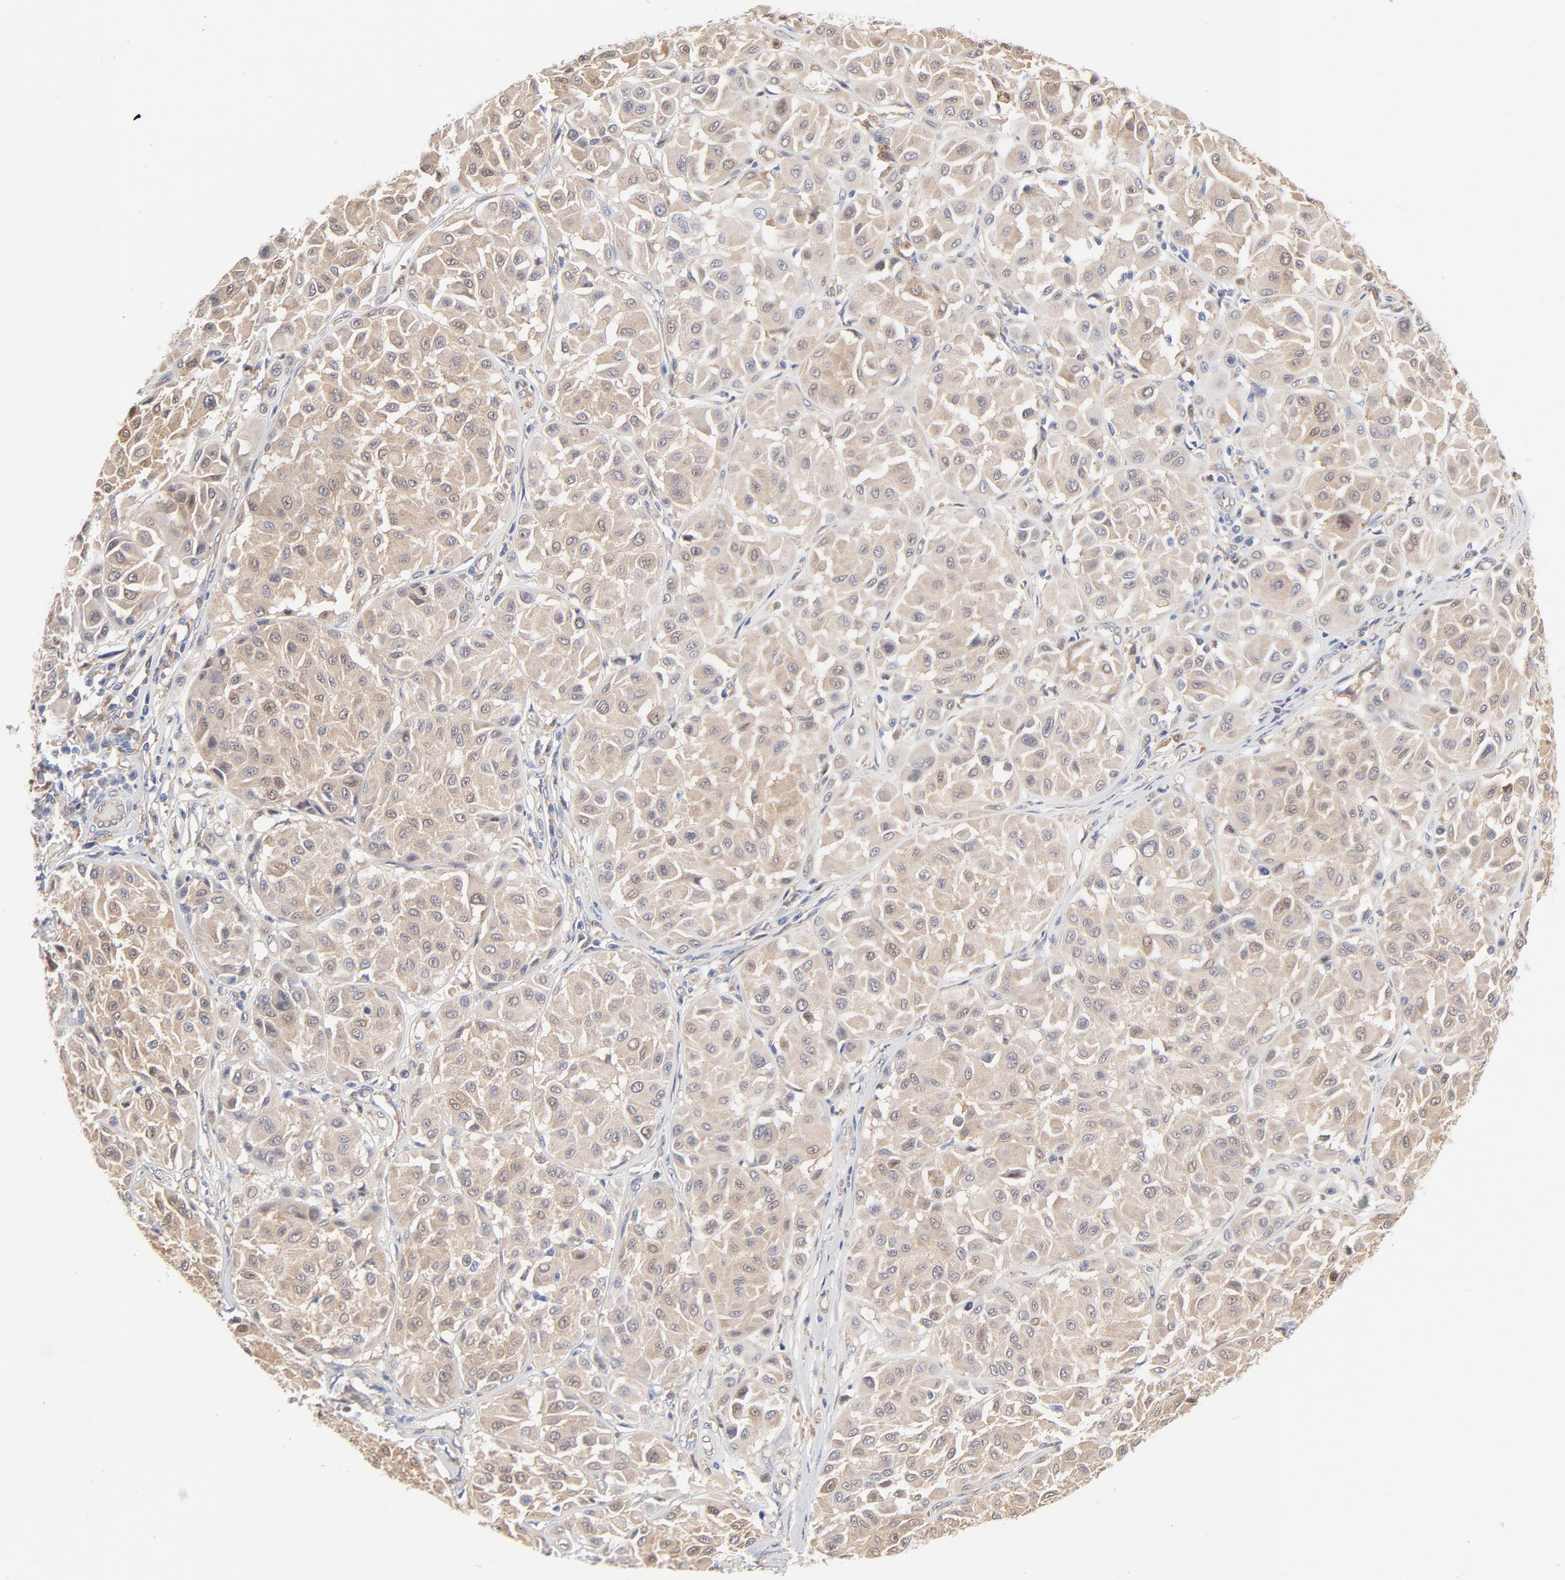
{"staining": {"intensity": "weak", "quantity": ">75%", "location": "cytoplasmic/membranous"}, "tissue": "melanoma", "cell_type": "Tumor cells", "image_type": "cancer", "snomed": [{"axis": "morphology", "description": "Malignant melanoma, Metastatic site"}, {"axis": "topography", "description": "Soft tissue"}], "caption": "Weak cytoplasmic/membranous protein staining is seen in about >75% of tumor cells in melanoma.", "gene": "ARRB1", "patient": {"sex": "male", "age": 41}}